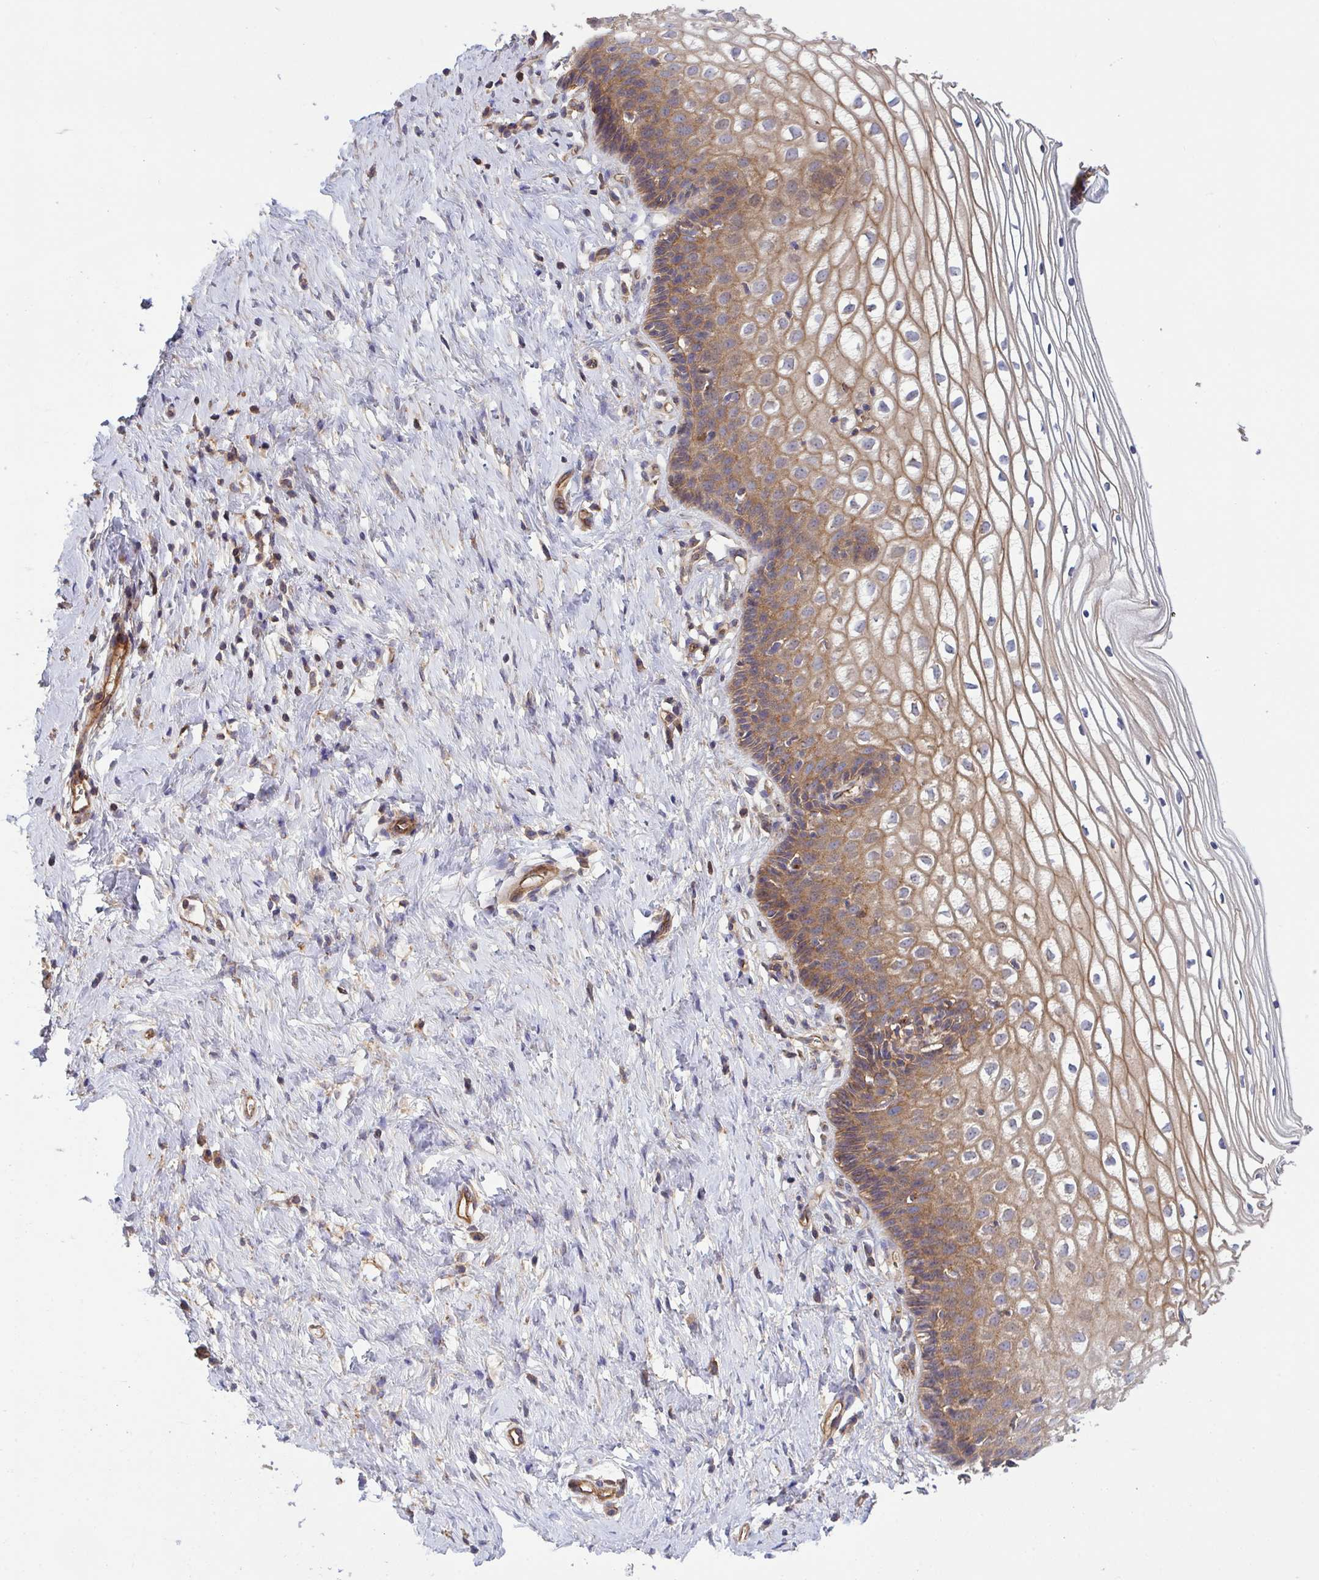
{"staining": {"intensity": "moderate", "quantity": ">75%", "location": "cytoplasmic/membranous"}, "tissue": "cervix", "cell_type": "Glandular cells", "image_type": "normal", "snomed": [{"axis": "morphology", "description": "Normal tissue, NOS"}, {"axis": "topography", "description": "Cervix"}], "caption": "A high-resolution histopathology image shows immunohistochemistry staining of normal cervix, which reveals moderate cytoplasmic/membranous expression in about >75% of glandular cells.", "gene": "C4orf36", "patient": {"sex": "female", "age": 36}}